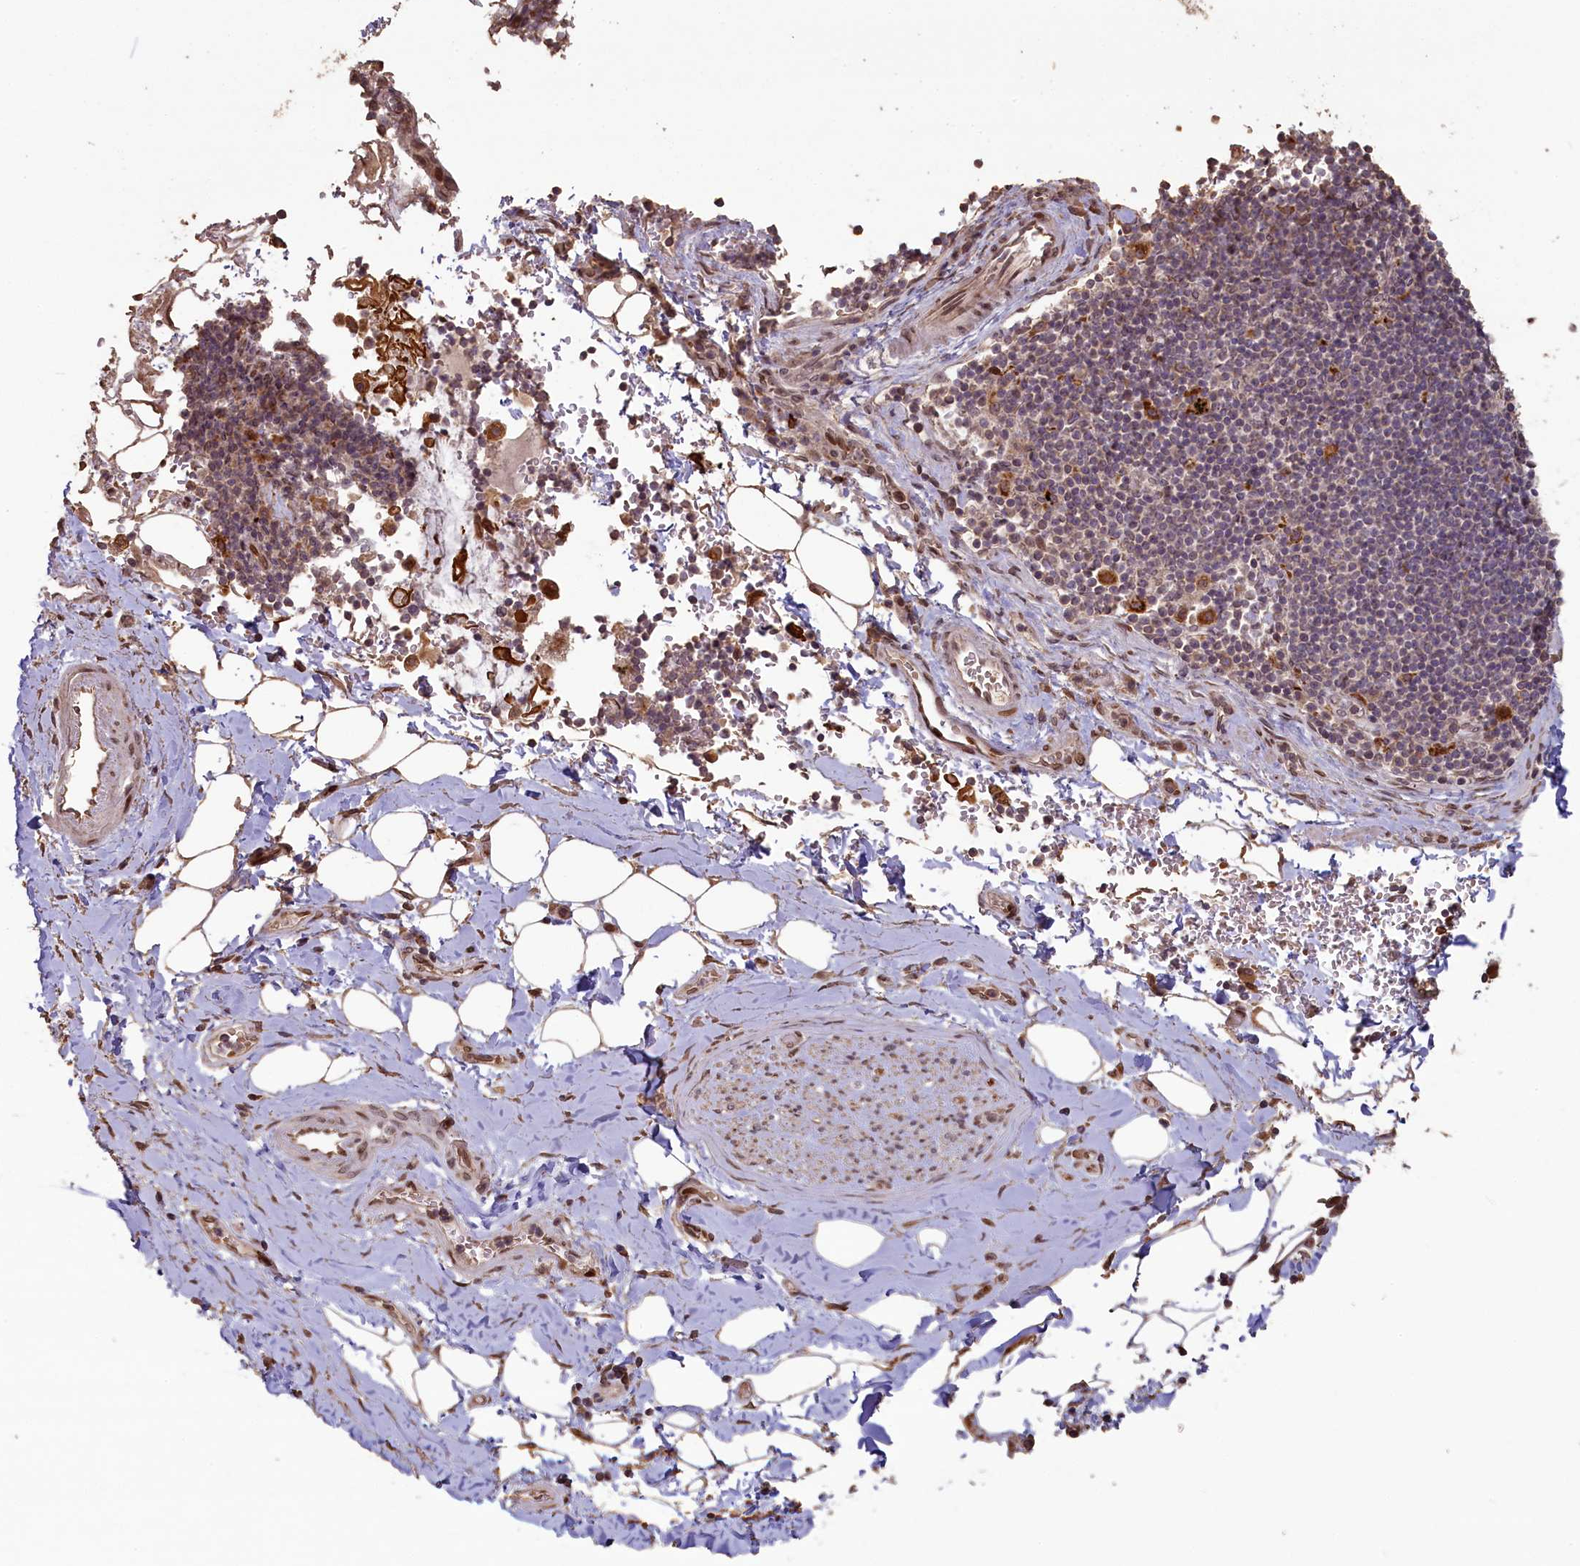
{"staining": {"intensity": "weak", "quantity": ">75%", "location": "cytoplasmic/membranous"}, "tissue": "adipose tissue", "cell_type": "Adipocytes", "image_type": "normal", "snomed": [{"axis": "morphology", "description": "Normal tissue, NOS"}, {"axis": "topography", "description": "Lymph node"}, {"axis": "topography", "description": "Cartilage tissue"}, {"axis": "topography", "description": "Bronchus"}], "caption": "The immunohistochemical stain shows weak cytoplasmic/membranous staining in adipocytes of unremarkable adipose tissue. The protein is shown in brown color, while the nuclei are stained blue.", "gene": "SLC38A7", "patient": {"sex": "male", "age": 63}}